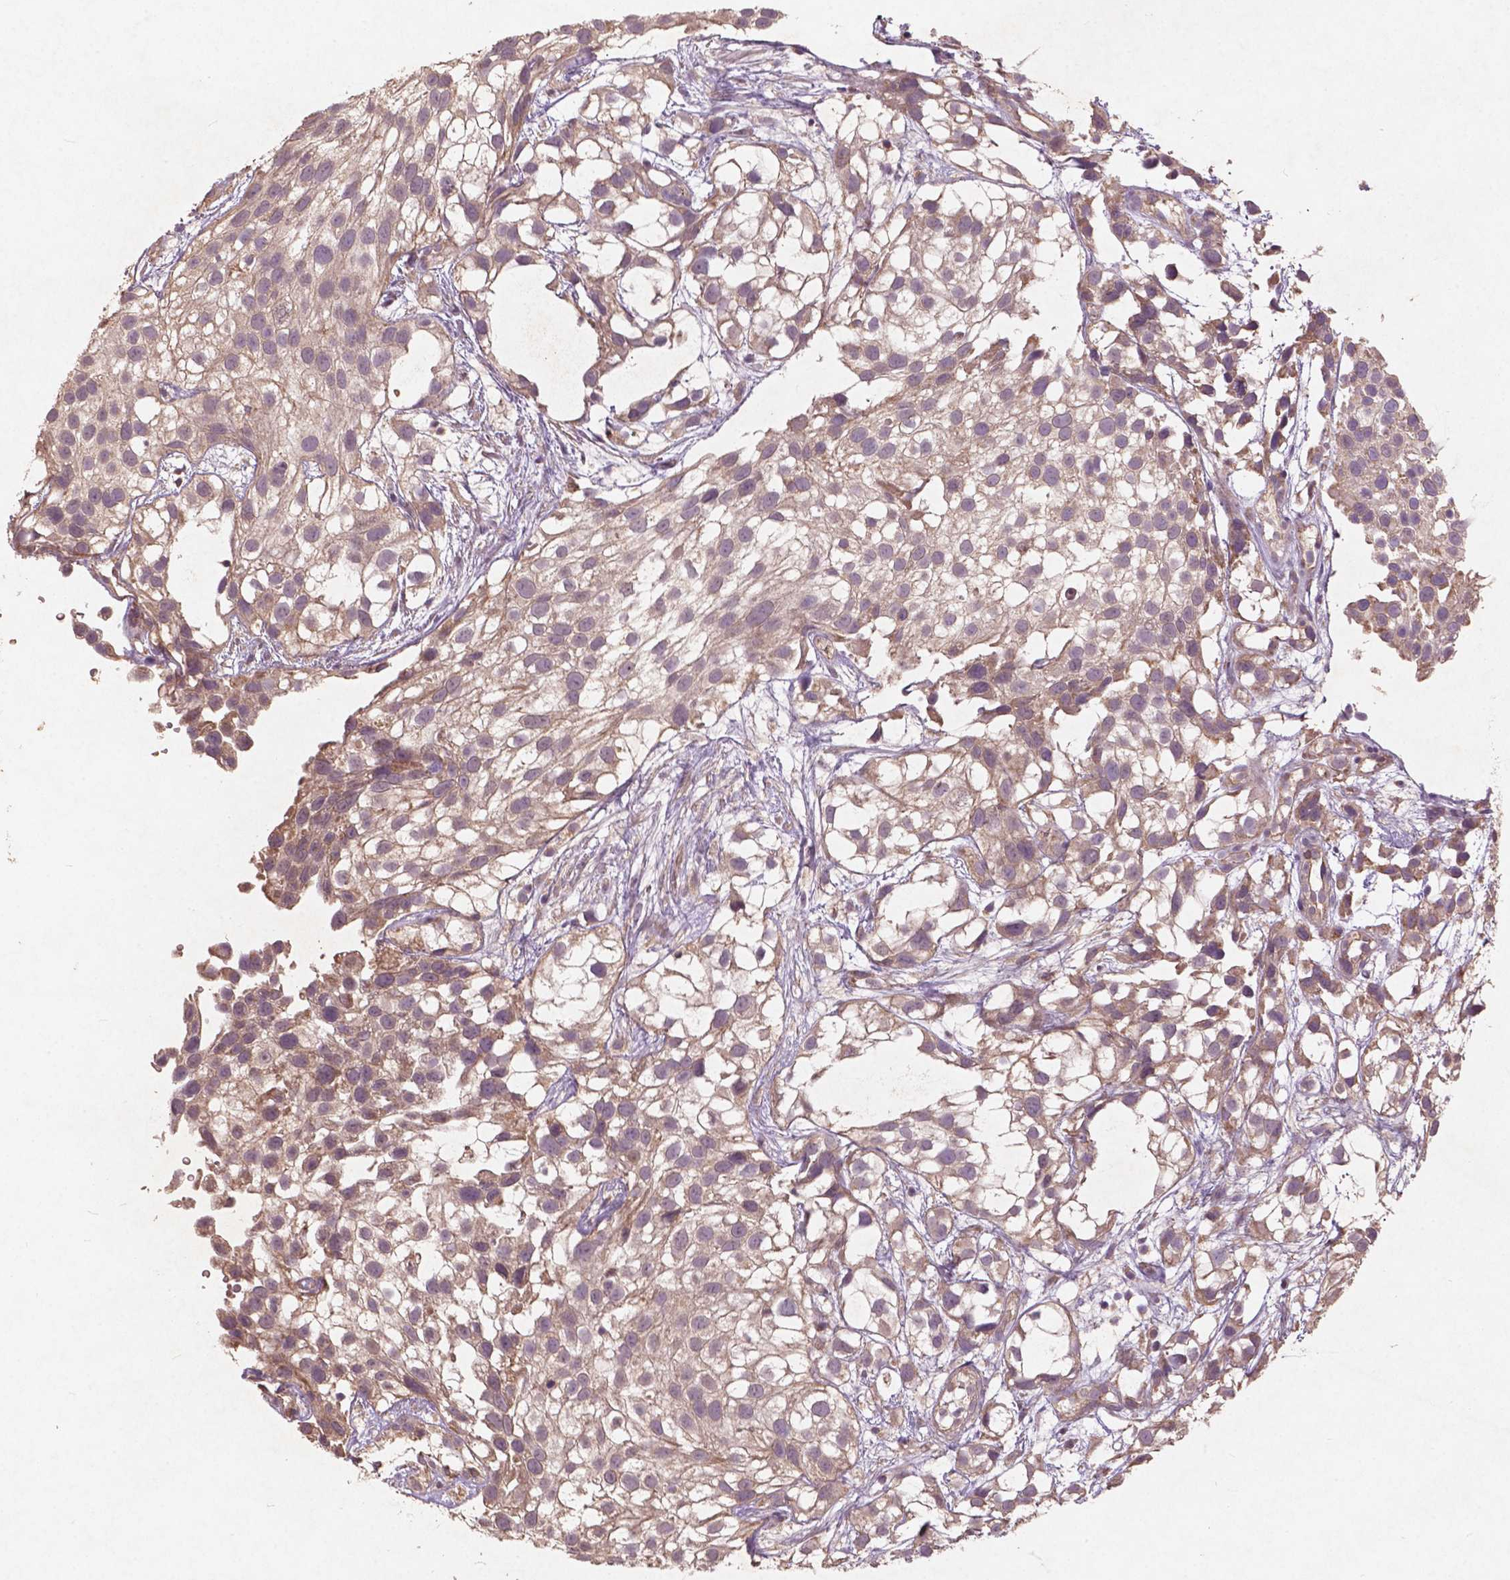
{"staining": {"intensity": "moderate", "quantity": ">75%", "location": "cytoplasmic/membranous"}, "tissue": "urothelial cancer", "cell_type": "Tumor cells", "image_type": "cancer", "snomed": [{"axis": "morphology", "description": "Urothelial carcinoma, High grade"}, {"axis": "topography", "description": "Urinary bladder"}], "caption": "A high-resolution photomicrograph shows IHC staining of urothelial cancer, which demonstrates moderate cytoplasmic/membranous staining in about >75% of tumor cells.", "gene": "ST6GALNAC5", "patient": {"sex": "male", "age": 56}}